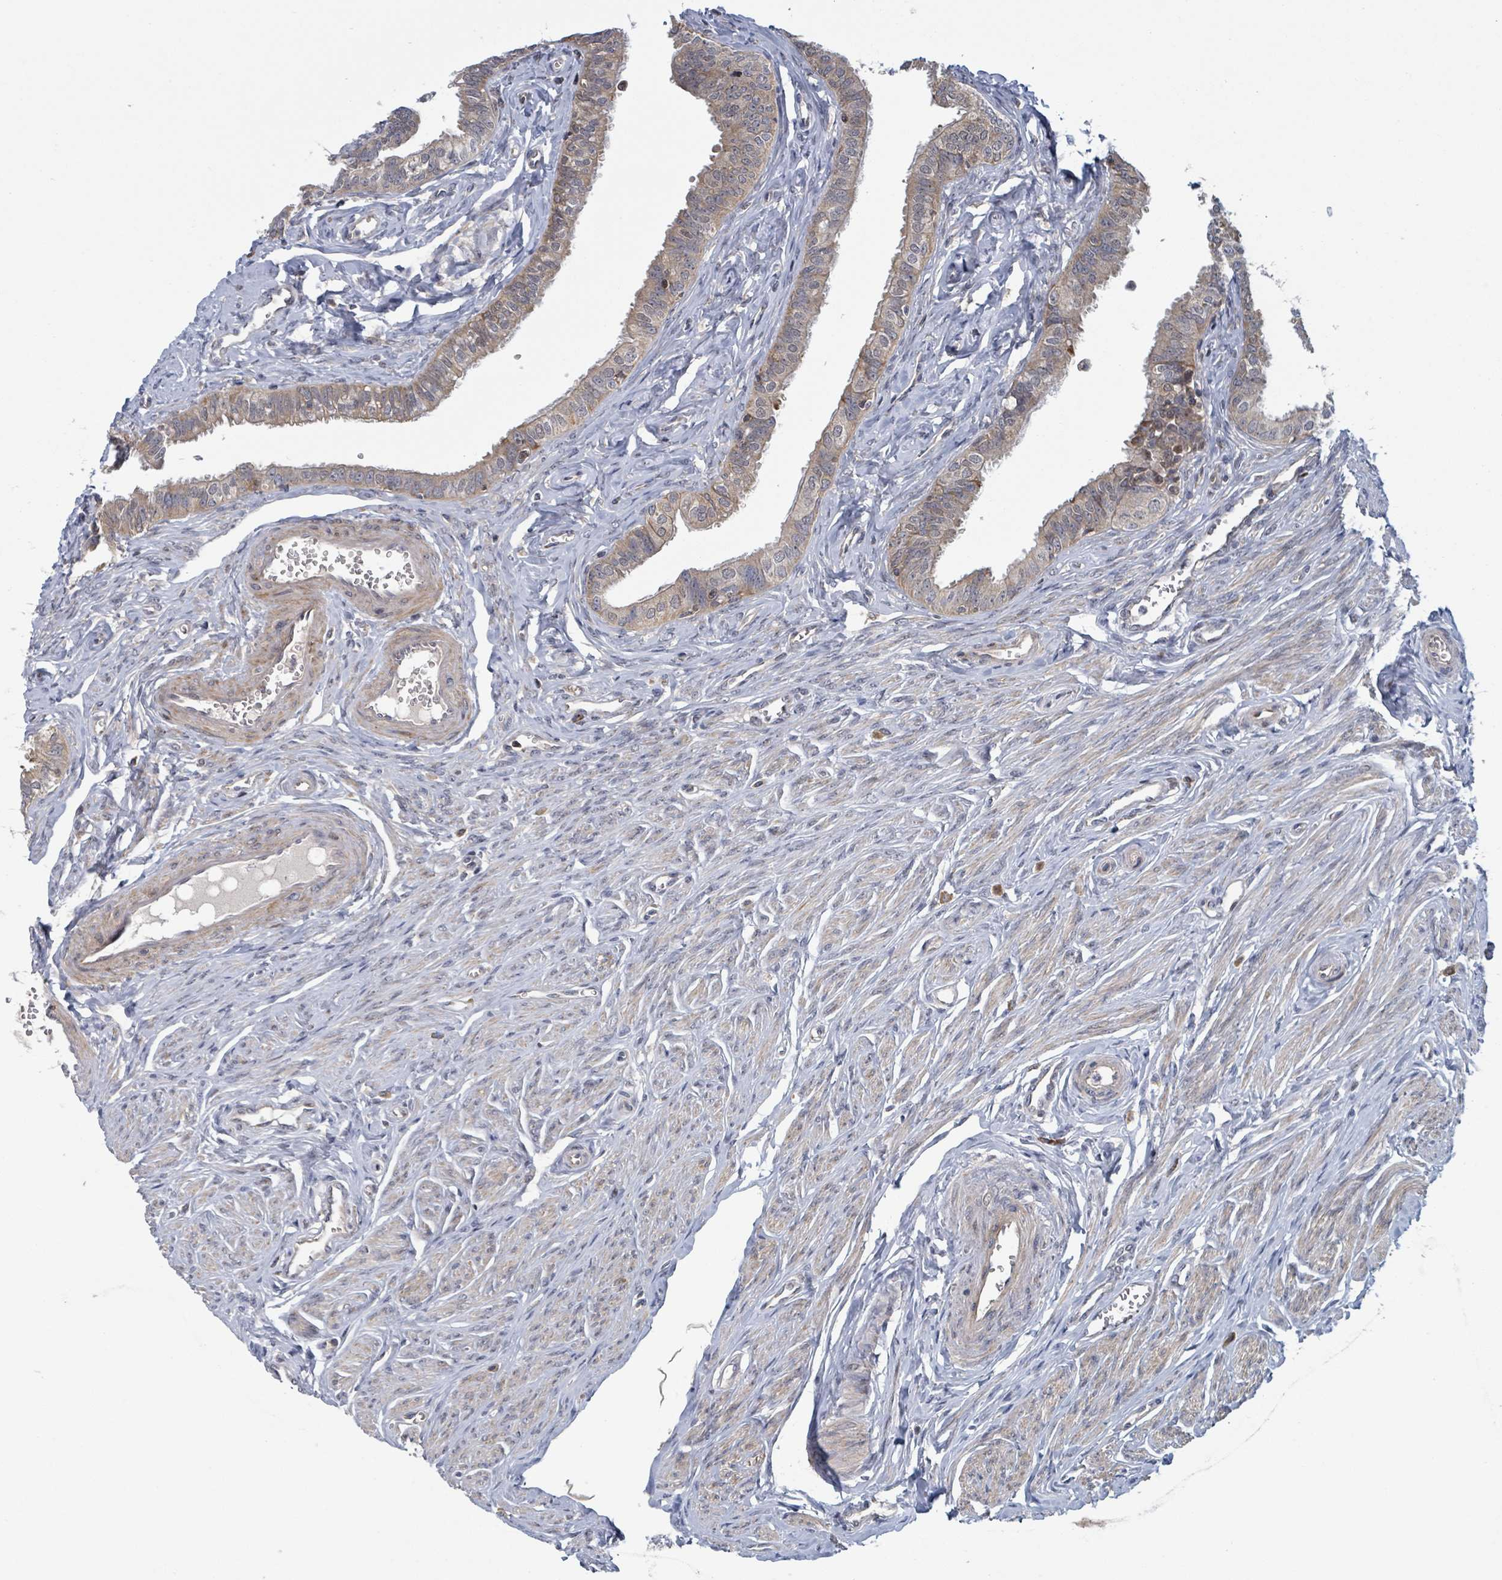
{"staining": {"intensity": "weak", "quantity": "25%-75%", "location": "cytoplasmic/membranous"}, "tissue": "fallopian tube", "cell_type": "Glandular cells", "image_type": "normal", "snomed": [{"axis": "morphology", "description": "Normal tissue, NOS"}, {"axis": "morphology", "description": "Carcinoma, NOS"}, {"axis": "topography", "description": "Fallopian tube"}, {"axis": "topography", "description": "Ovary"}], "caption": "Immunohistochemical staining of benign fallopian tube demonstrates weak cytoplasmic/membranous protein positivity in about 25%-75% of glandular cells. (DAB = brown stain, brightfield microscopy at high magnification).", "gene": "HIVEP1", "patient": {"sex": "female", "age": 59}}